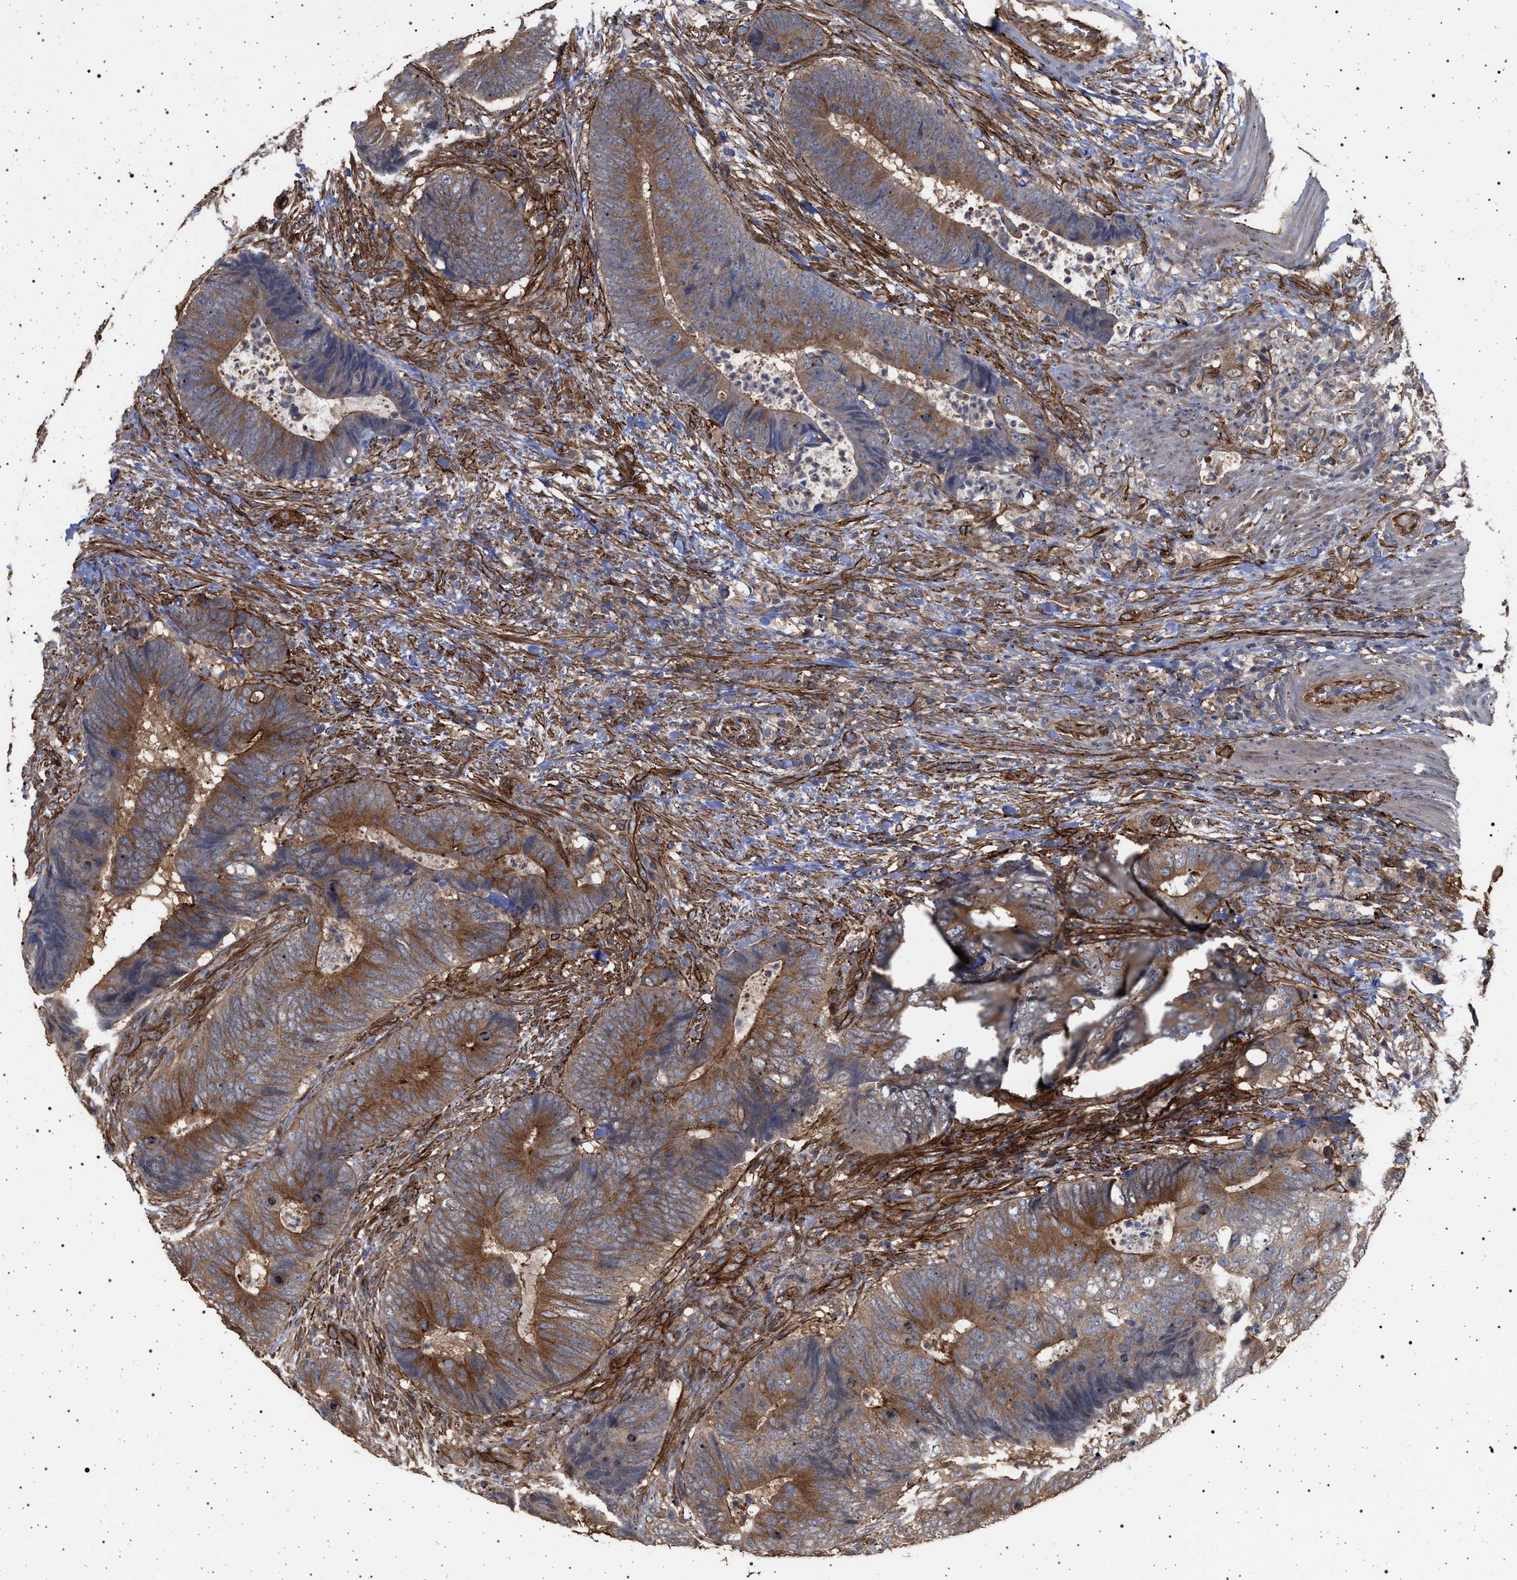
{"staining": {"intensity": "moderate", "quantity": ">75%", "location": "cytoplasmic/membranous"}, "tissue": "colorectal cancer", "cell_type": "Tumor cells", "image_type": "cancer", "snomed": [{"axis": "morphology", "description": "Adenocarcinoma, NOS"}, {"axis": "topography", "description": "Colon"}], "caption": "High-power microscopy captured an immunohistochemistry (IHC) photomicrograph of colorectal cancer, revealing moderate cytoplasmic/membranous staining in approximately >75% of tumor cells.", "gene": "IFT20", "patient": {"sex": "male", "age": 56}}